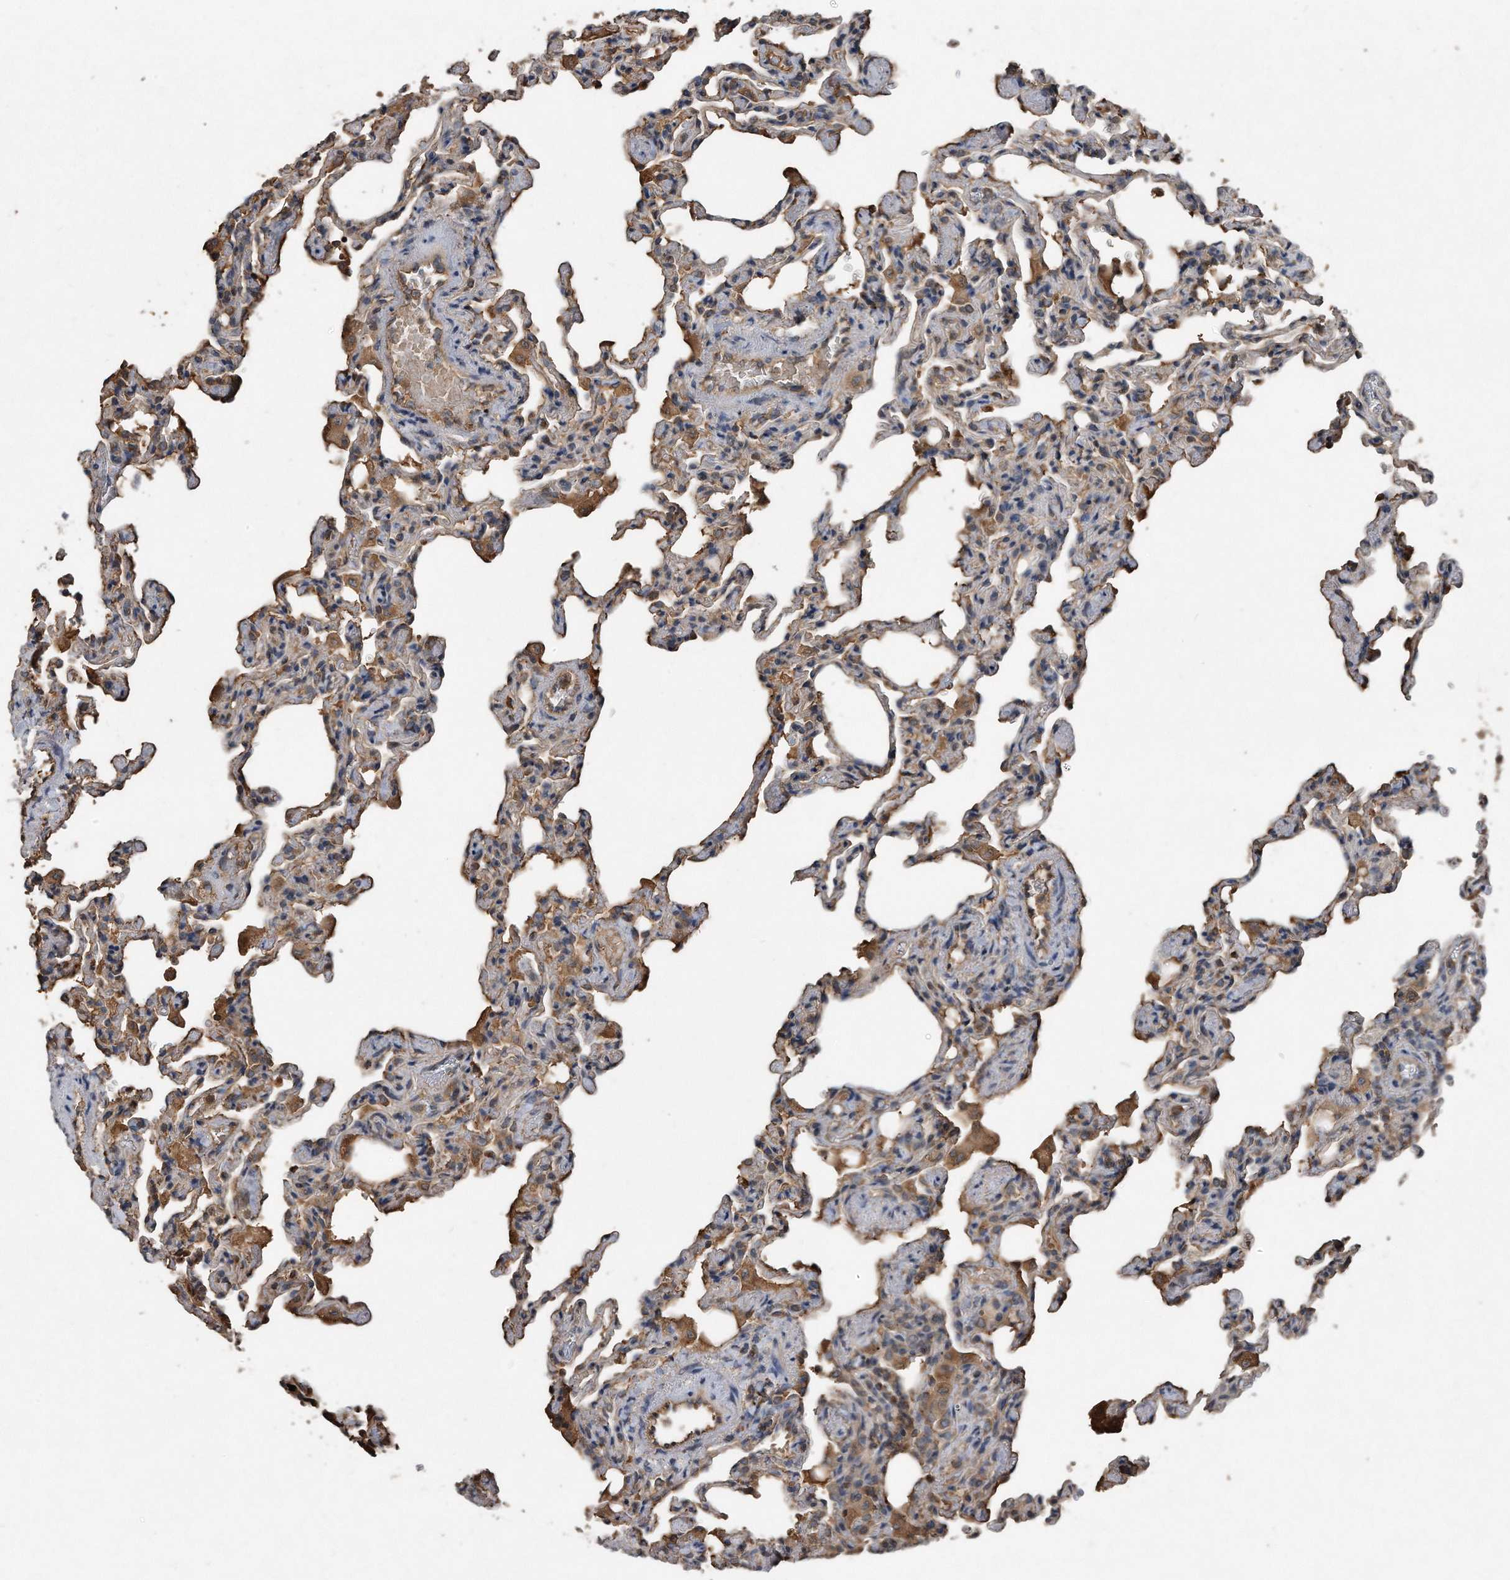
{"staining": {"intensity": "weak", "quantity": "25%-75%", "location": "cytoplasmic/membranous"}, "tissue": "lung", "cell_type": "Alveolar cells", "image_type": "normal", "snomed": [{"axis": "morphology", "description": "Normal tissue, NOS"}, {"axis": "topography", "description": "Lung"}], "caption": "Normal lung shows weak cytoplasmic/membranous staining in about 25%-75% of alveolar cells, visualized by immunohistochemistry.", "gene": "SDHA", "patient": {"sex": "male", "age": 20}}